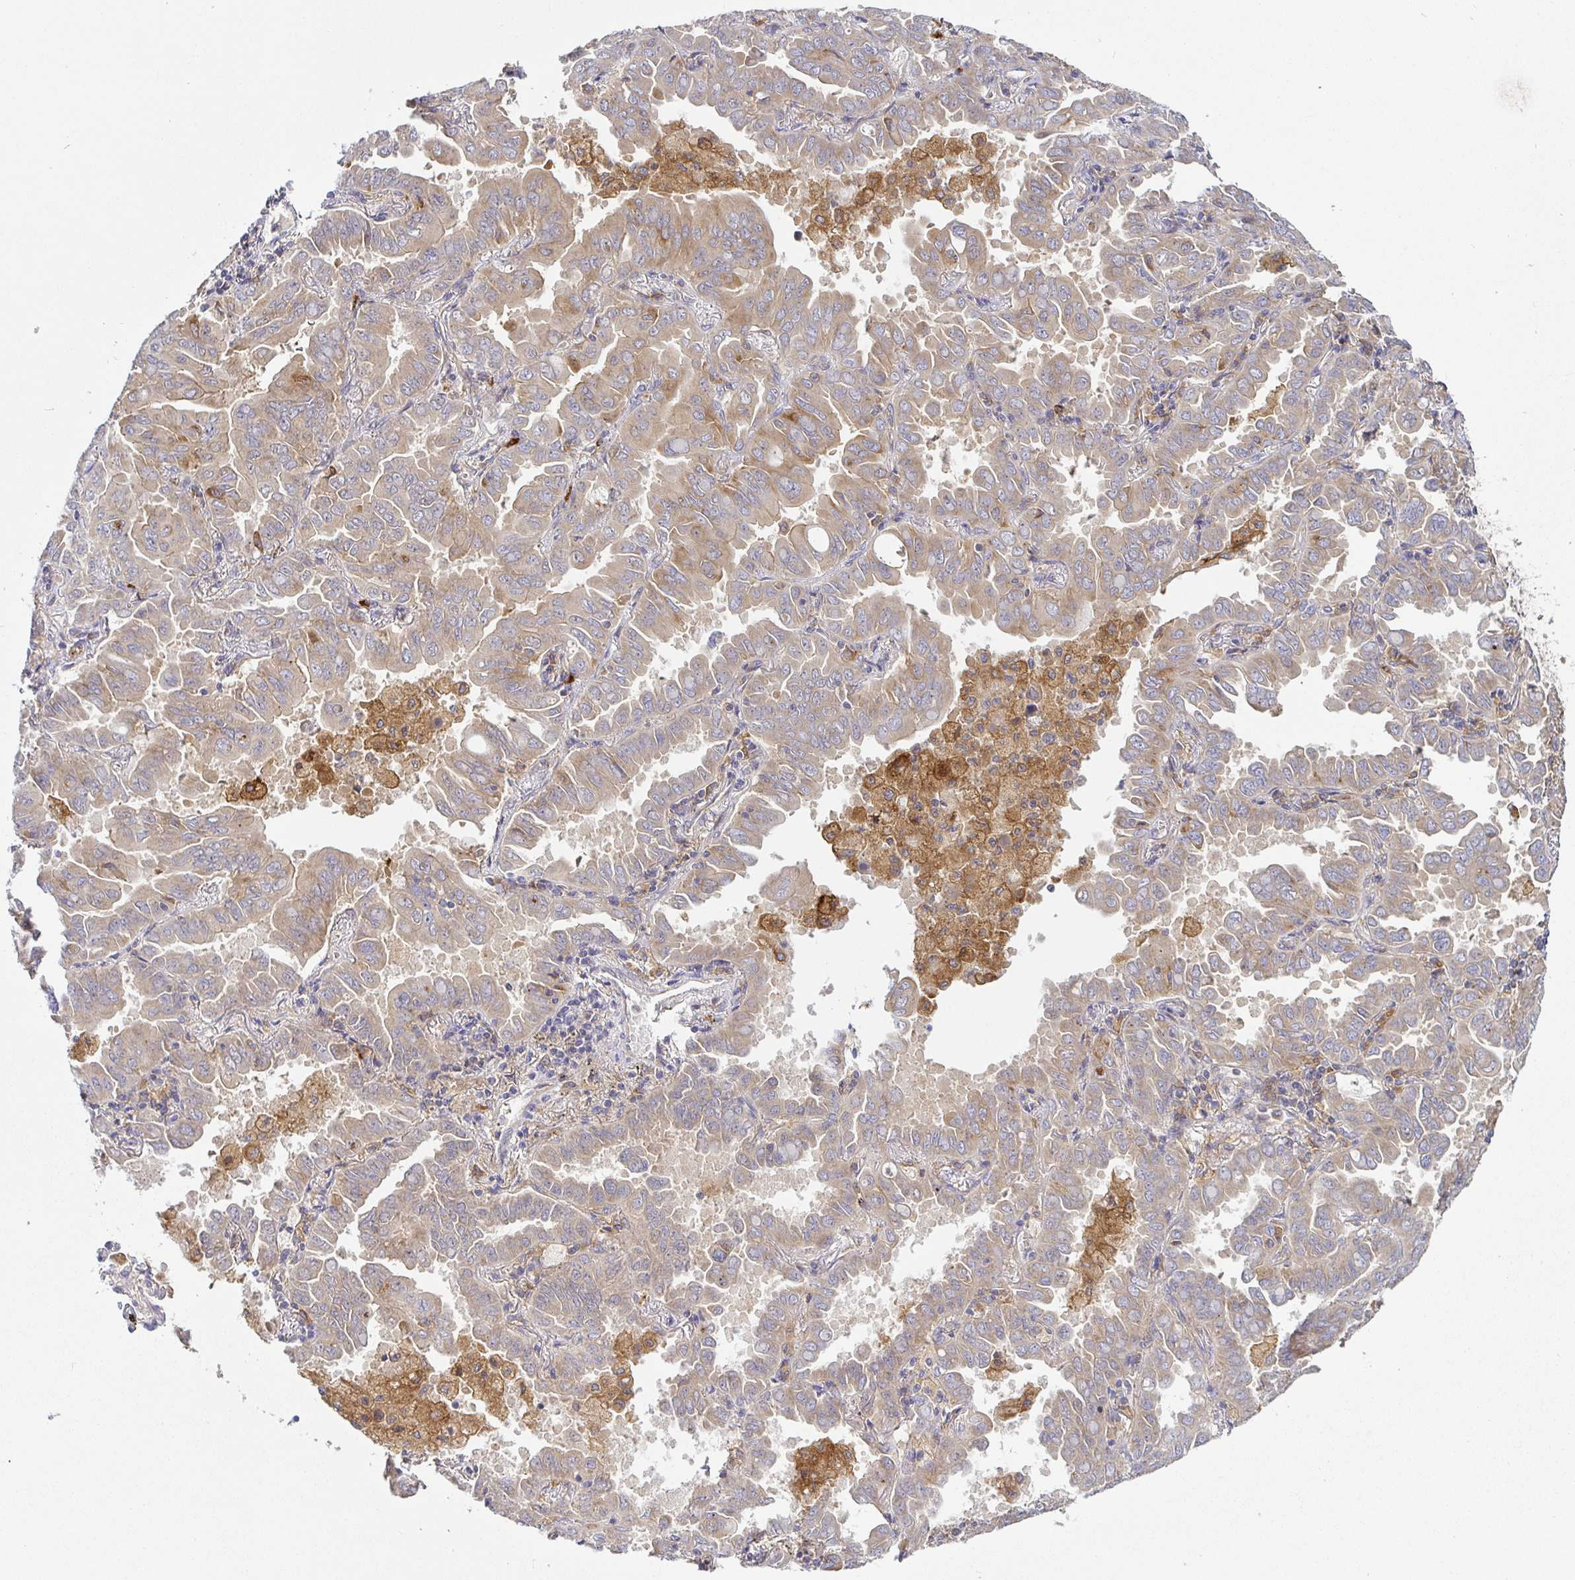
{"staining": {"intensity": "weak", "quantity": ">75%", "location": "cytoplasmic/membranous"}, "tissue": "lung cancer", "cell_type": "Tumor cells", "image_type": "cancer", "snomed": [{"axis": "morphology", "description": "Adenocarcinoma, NOS"}, {"axis": "topography", "description": "Lung"}], "caption": "Weak cytoplasmic/membranous expression is appreciated in approximately >75% of tumor cells in lung cancer.", "gene": "SNX8", "patient": {"sex": "male", "age": 64}}